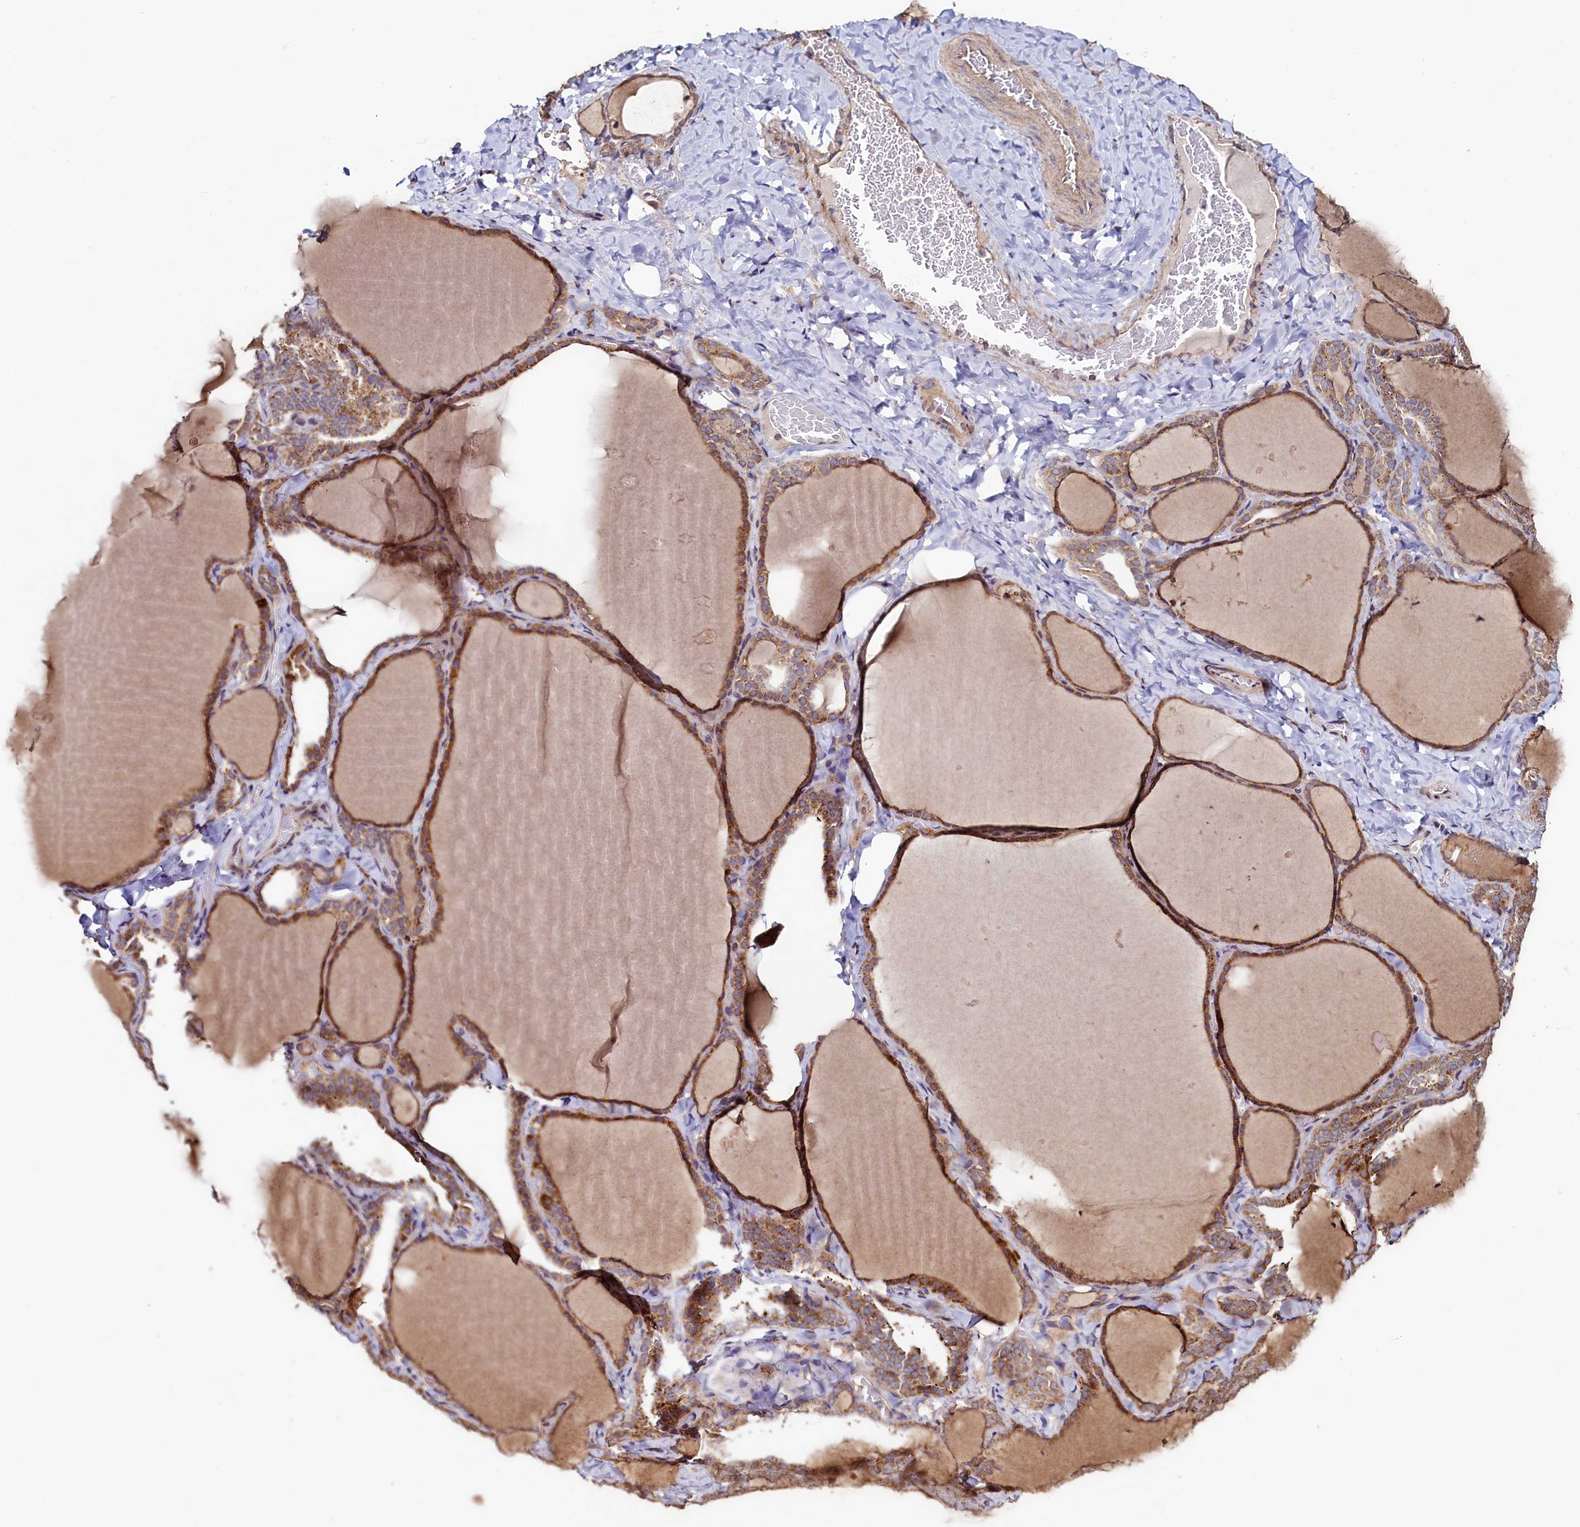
{"staining": {"intensity": "strong", "quantity": ">75%", "location": "cytoplasmic/membranous"}, "tissue": "thyroid gland", "cell_type": "Glandular cells", "image_type": "normal", "snomed": [{"axis": "morphology", "description": "Normal tissue, NOS"}, {"axis": "topography", "description": "Thyroid gland"}], "caption": "This micrograph exhibits immunohistochemistry staining of benign human thyroid gland, with high strong cytoplasmic/membranous expression in about >75% of glandular cells.", "gene": "RBFA", "patient": {"sex": "female", "age": 22}}